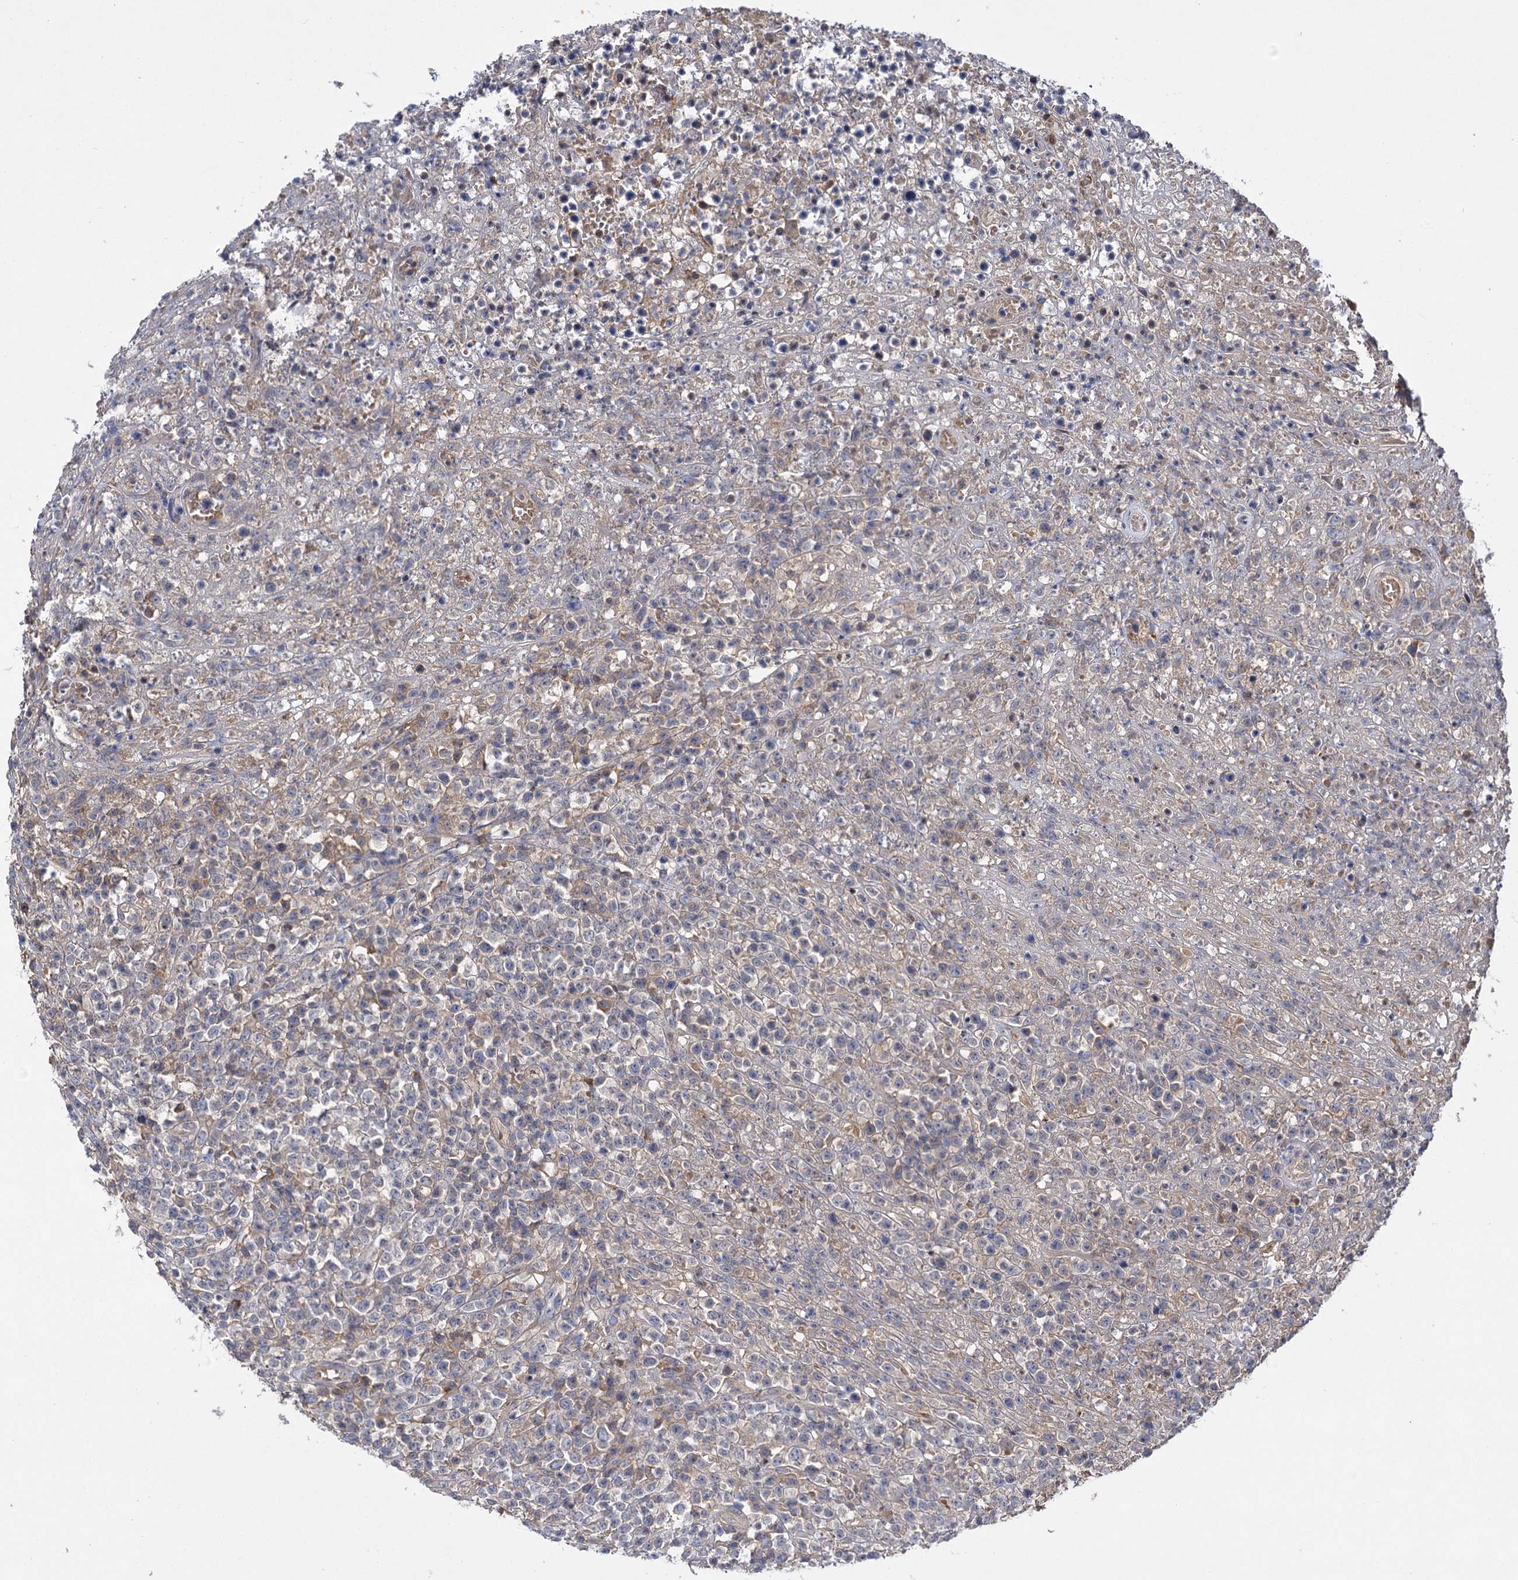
{"staining": {"intensity": "negative", "quantity": "none", "location": "none"}, "tissue": "lymphoma", "cell_type": "Tumor cells", "image_type": "cancer", "snomed": [{"axis": "morphology", "description": "Malignant lymphoma, non-Hodgkin's type, High grade"}, {"axis": "topography", "description": "Colon"}], "caption": "Immunohistochemical staining of malignant lymphoma, non-Hodgkin's type (high-grade) demonstrates no significant positivity in tumor cells. (DAB (3,3'-diaminobenzidine) IHC, high magnification).", "gene": "USP50", "patient": {"sex": "female", "age": 53}}